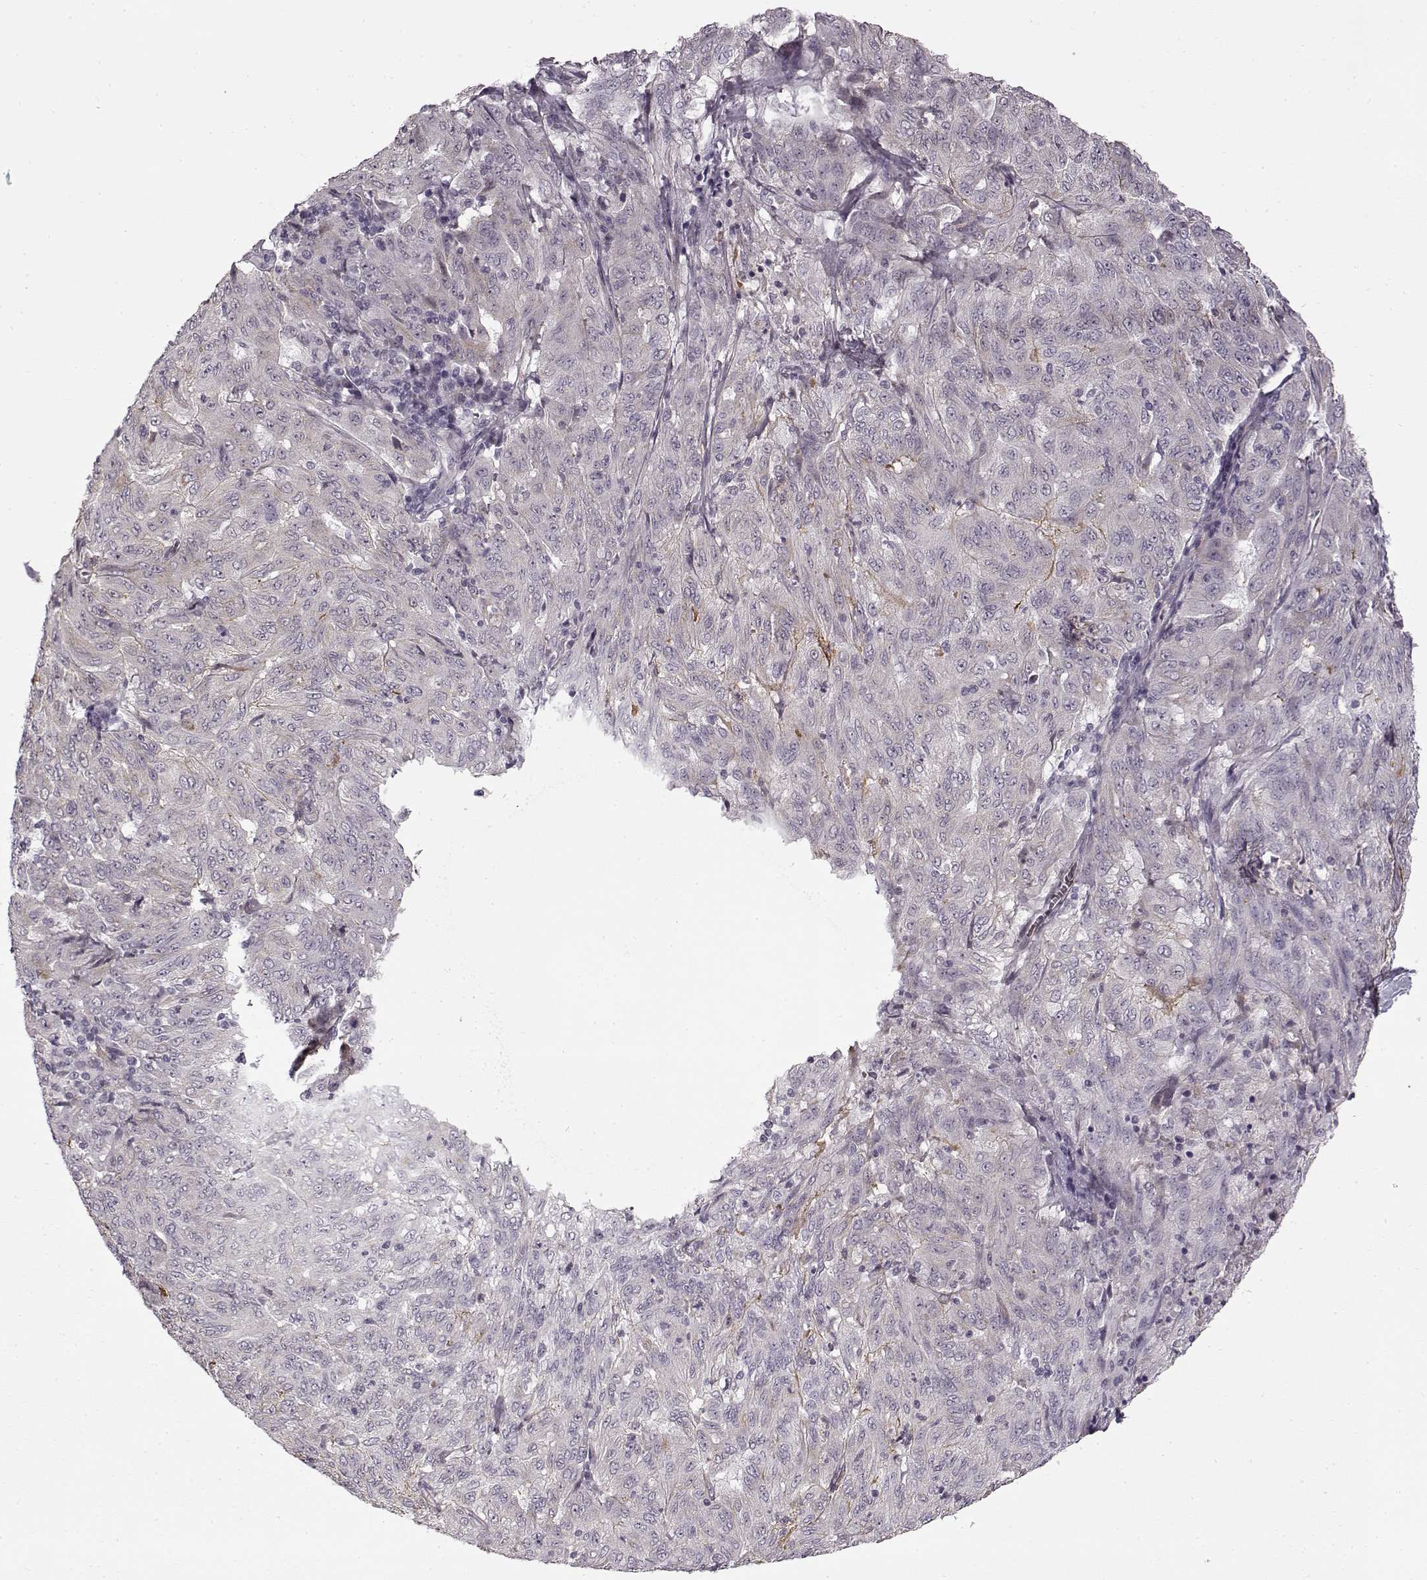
{"staining": {"intensity": "negative", "quantity": "none", "location": "none"}, "tissue": "pancreatic cancer", "cell_type": "Tumor cells", "image_type": "cancer", "snomed": [{"axis": "morphology", "description": "Adenocarcinoma, NOS"}, {"axis": "topography", "description": "Pancreas"}], "caption": "This is an immunohistochemistry (IHC) micrograph of human adenocarcinoma (pancreatic). There is no positivity in tumor cells.", "gene": "LAMB2", "patient": {"sex": "male", "age": 63}}